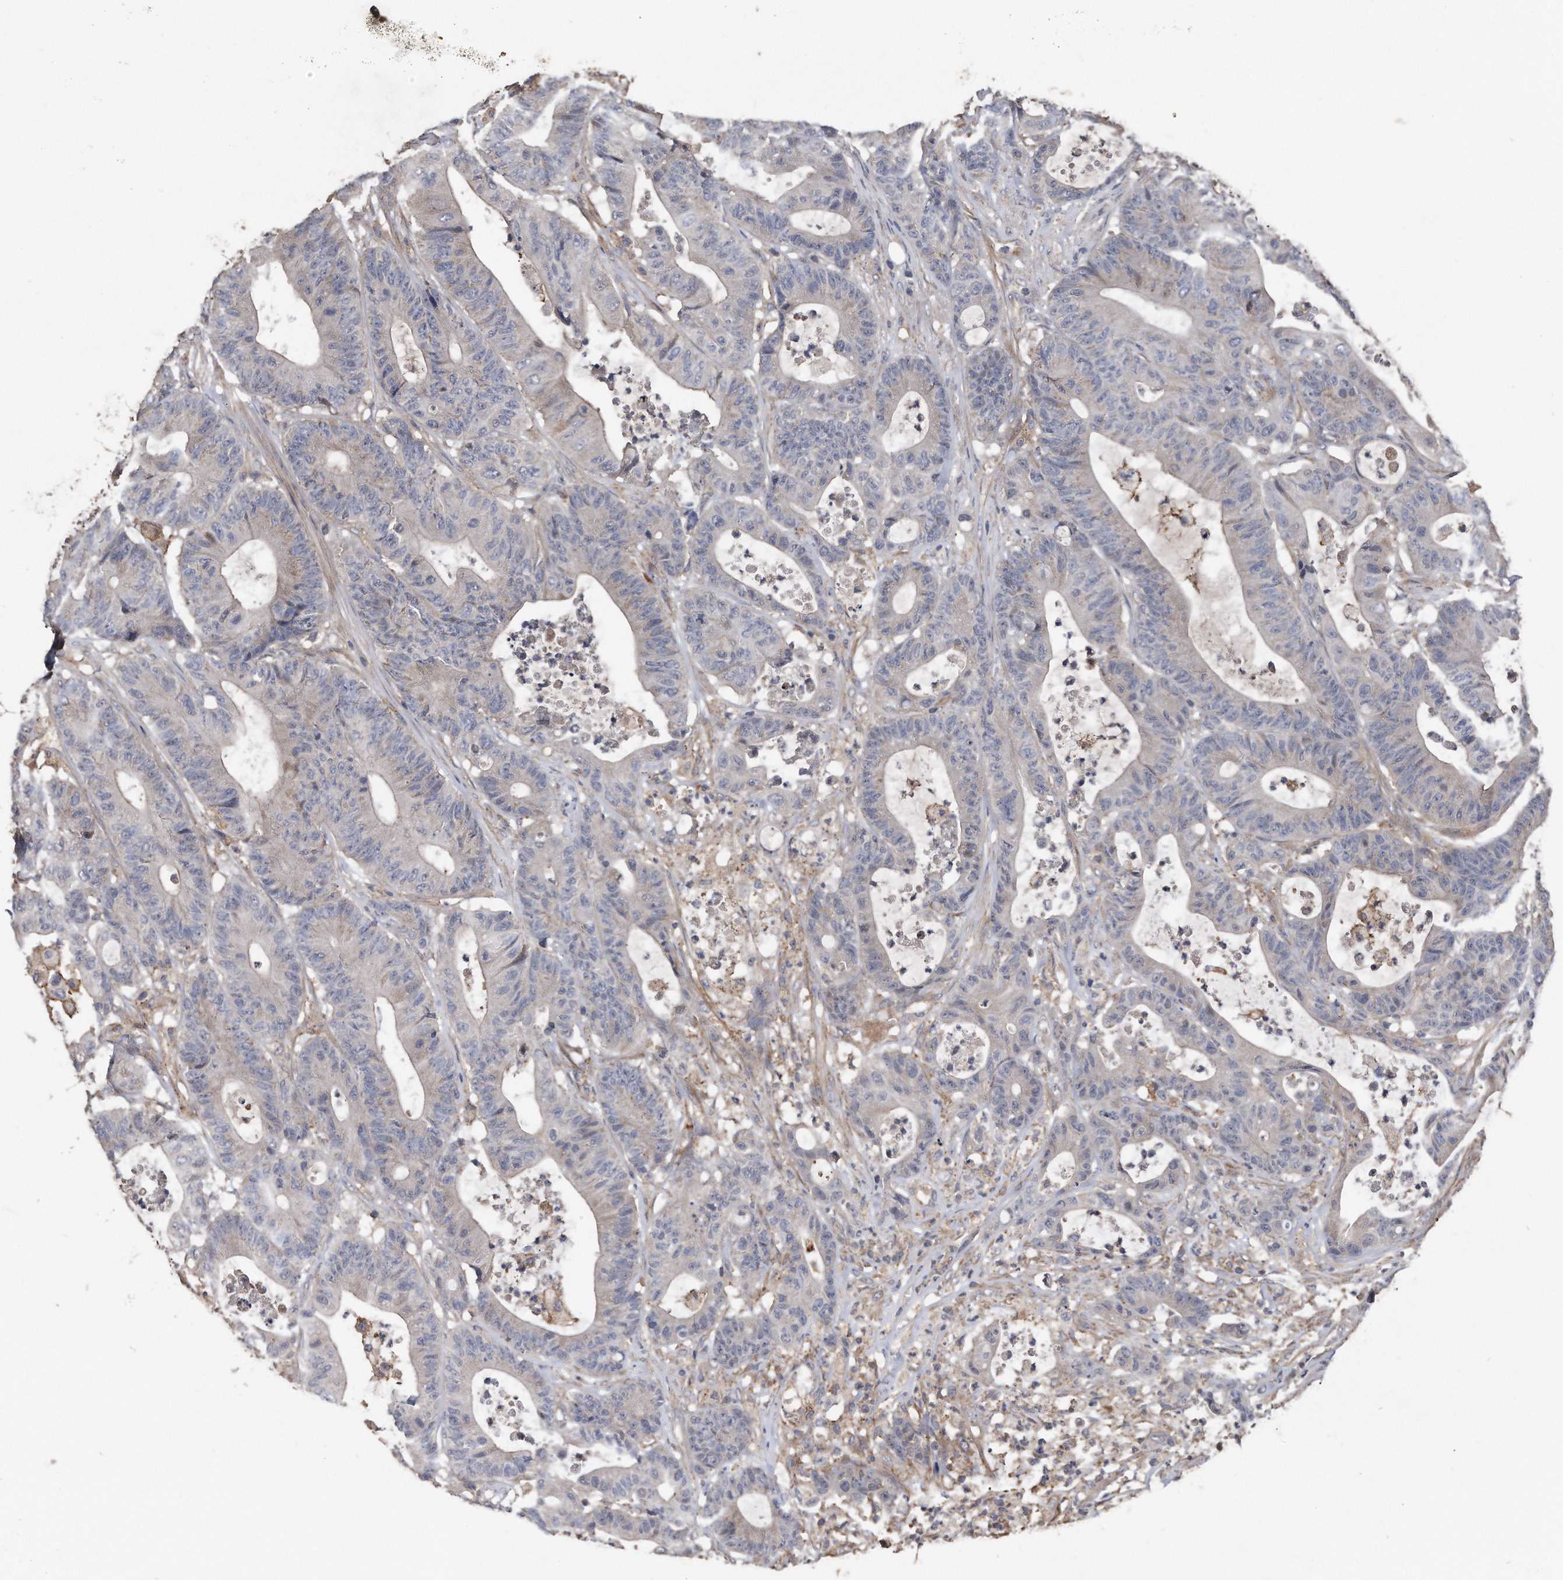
{"staining": {"intensity": "negative", "quantity": "none", "location": "none"}, "tissue": "colorectal cancer", "cell_type": "Tumor cells", "image_type": "cancer", "snomed": [{"axis": "morphology", "description": "Adenocarcinoma, NOS"}, {"axis": "topography", "description": "Colon"}], "caption": "Immunohistochemistry (IHC) photomicrograph of human colorectal cancer stained for a protein (brown), which demonstrates no expression in tumor cells.", "gene": "KCND3", "patient": {"sex": "female", "age": 84}}